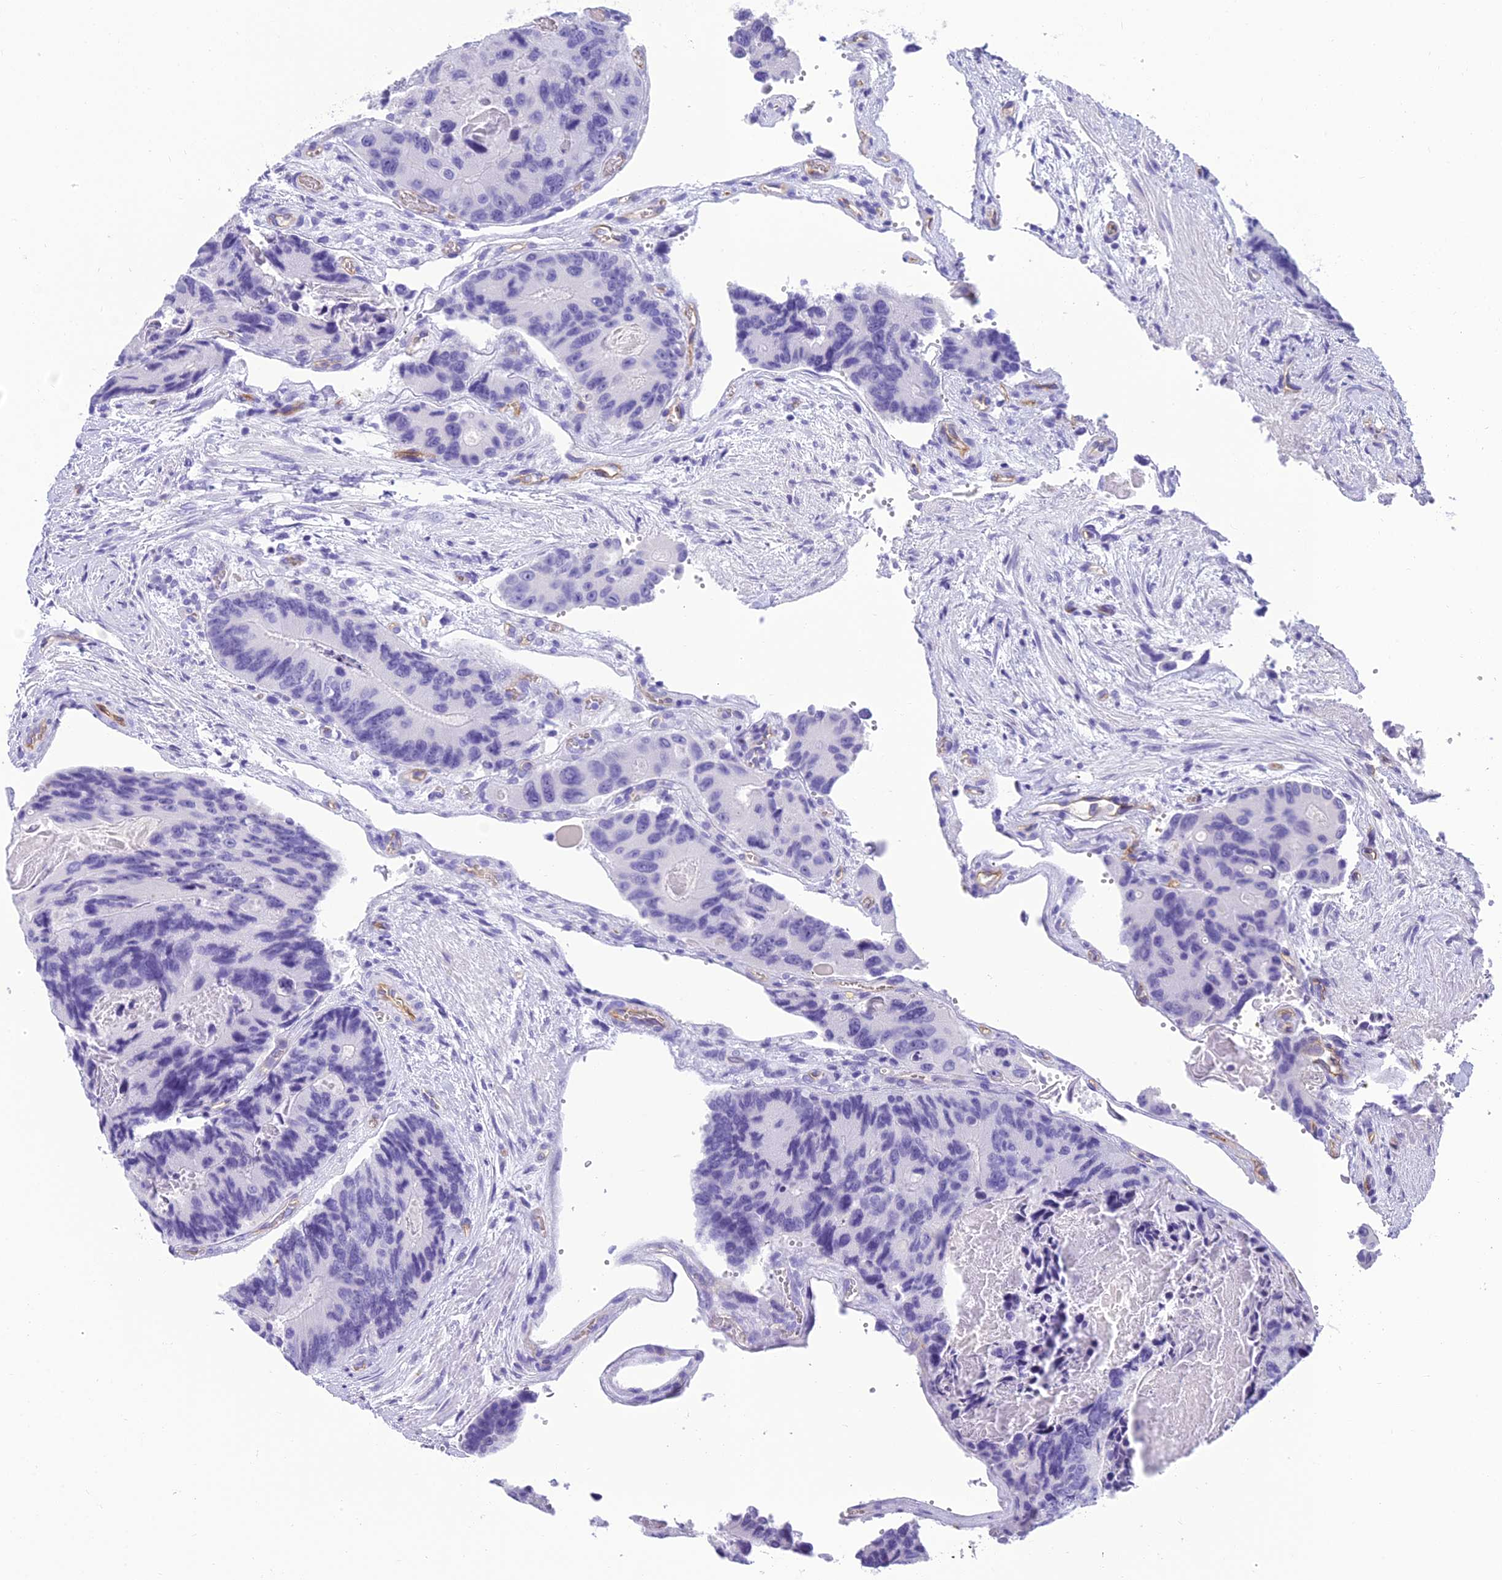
{"staining": {"intensity": "negative", "quantity": "none", "location": "none"}, "tissue": "colorectal cancer", "cell_type": "Tumor cells", "image_type": "cancer", "snomed": [{"axis": "morphology", "description": "Adenocarcinoma, NOS"}, {"axis": "topography", "description": "Colon"}], "caption": "Tumor cells are negative for brown protein staining in colorectal adenocarcinoma.", "gene": "NINJ1", "patient": {"sex": "male", "age": 84}}